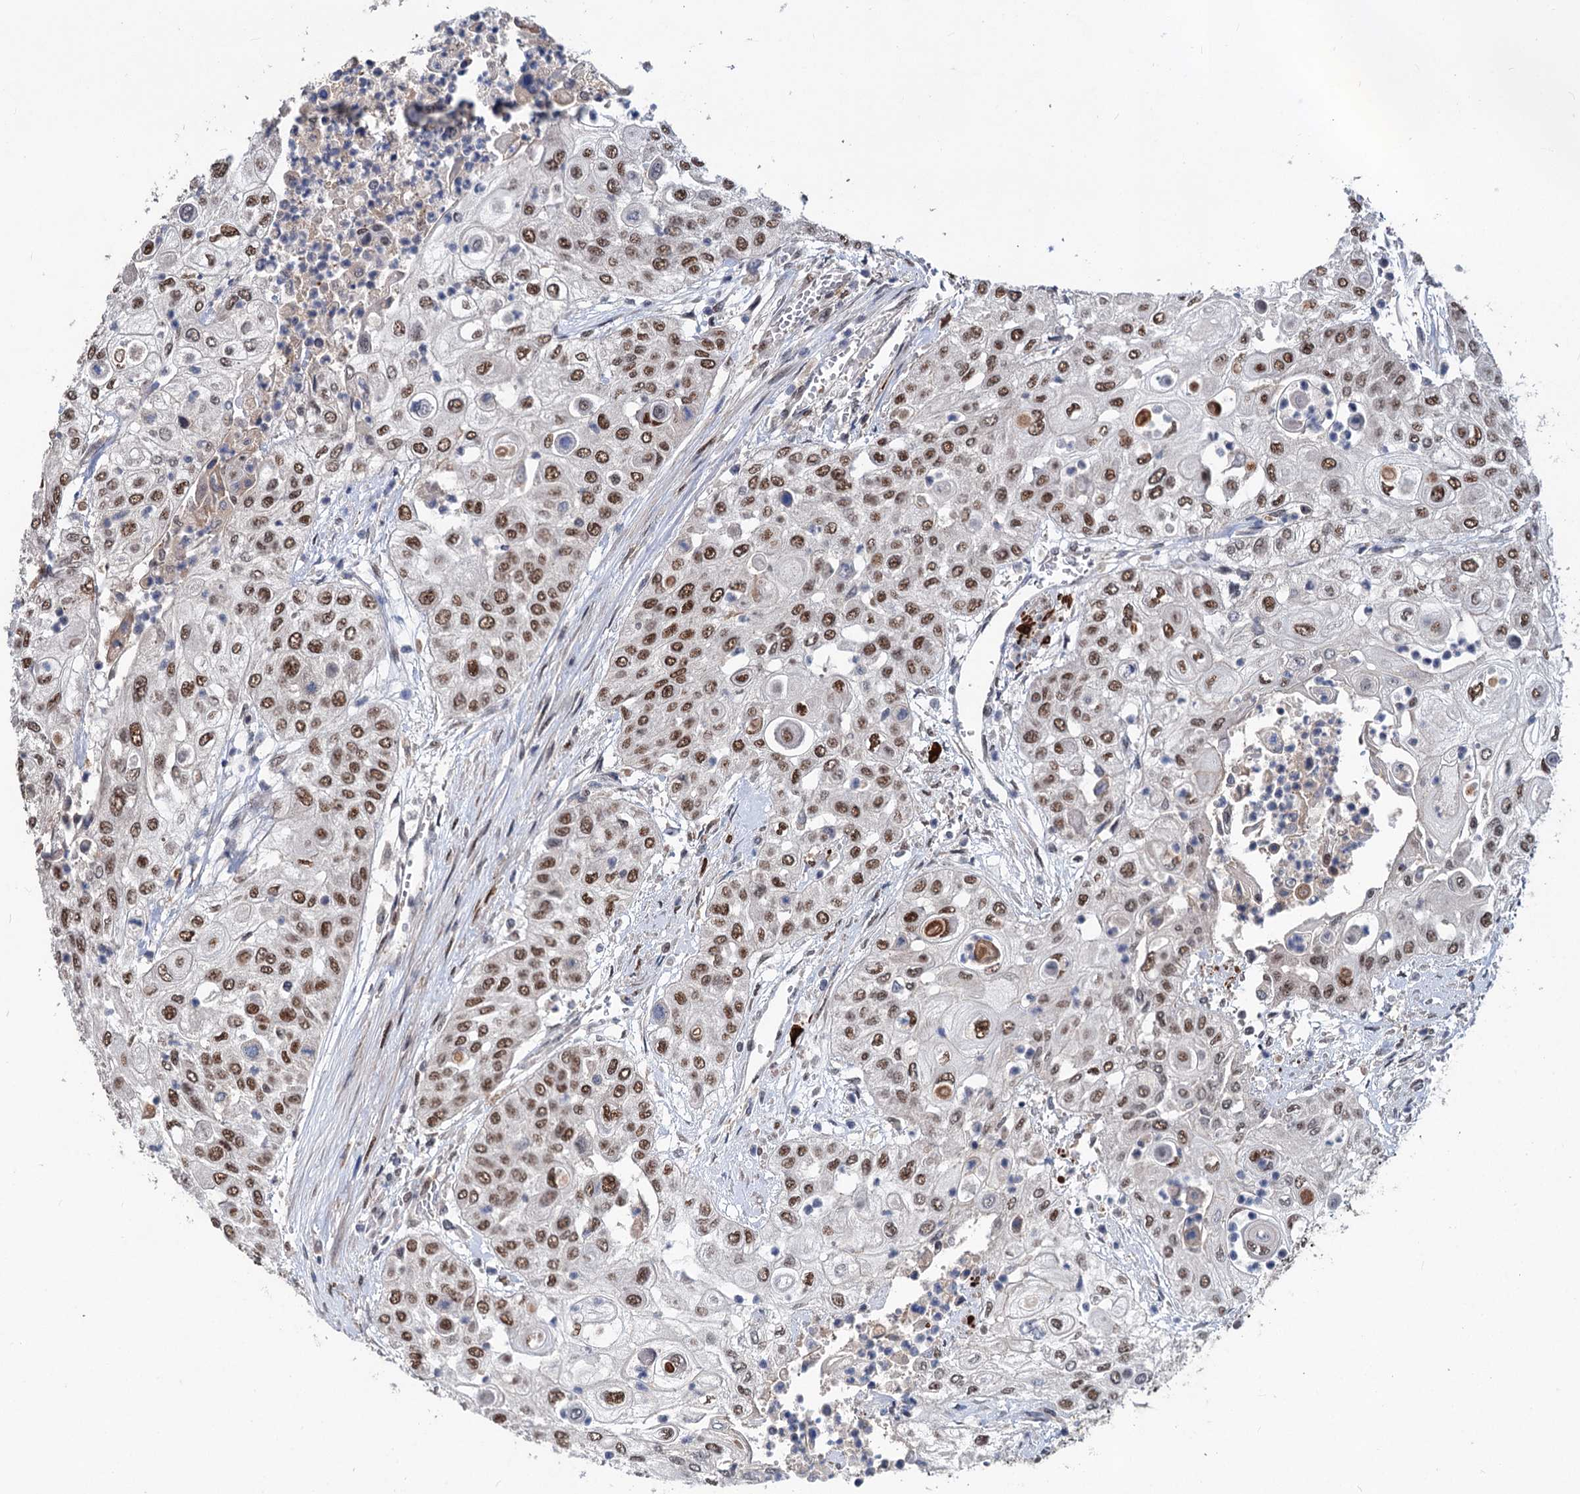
{"staining": {"intensity": "moderate", "quantity": ">75%", "location": "nuclear"}, "tissue": "urothelial cancer", "cell_type": "Tumor cells", "image_type": "cancer", "snomed": [{"axis": "morphology", "description": "Urothelial carcinoma, High grade"}, {"axis": "topography", "description": "Urinary bladder"}], "caption": "Tumor cells exhibit medium levels of moderate nuclear expression in approximately >75% of cells in high-grade urothelial carcinoma.", "gene": "PHF8", "patient": {"sex": "female", "age": 79}}